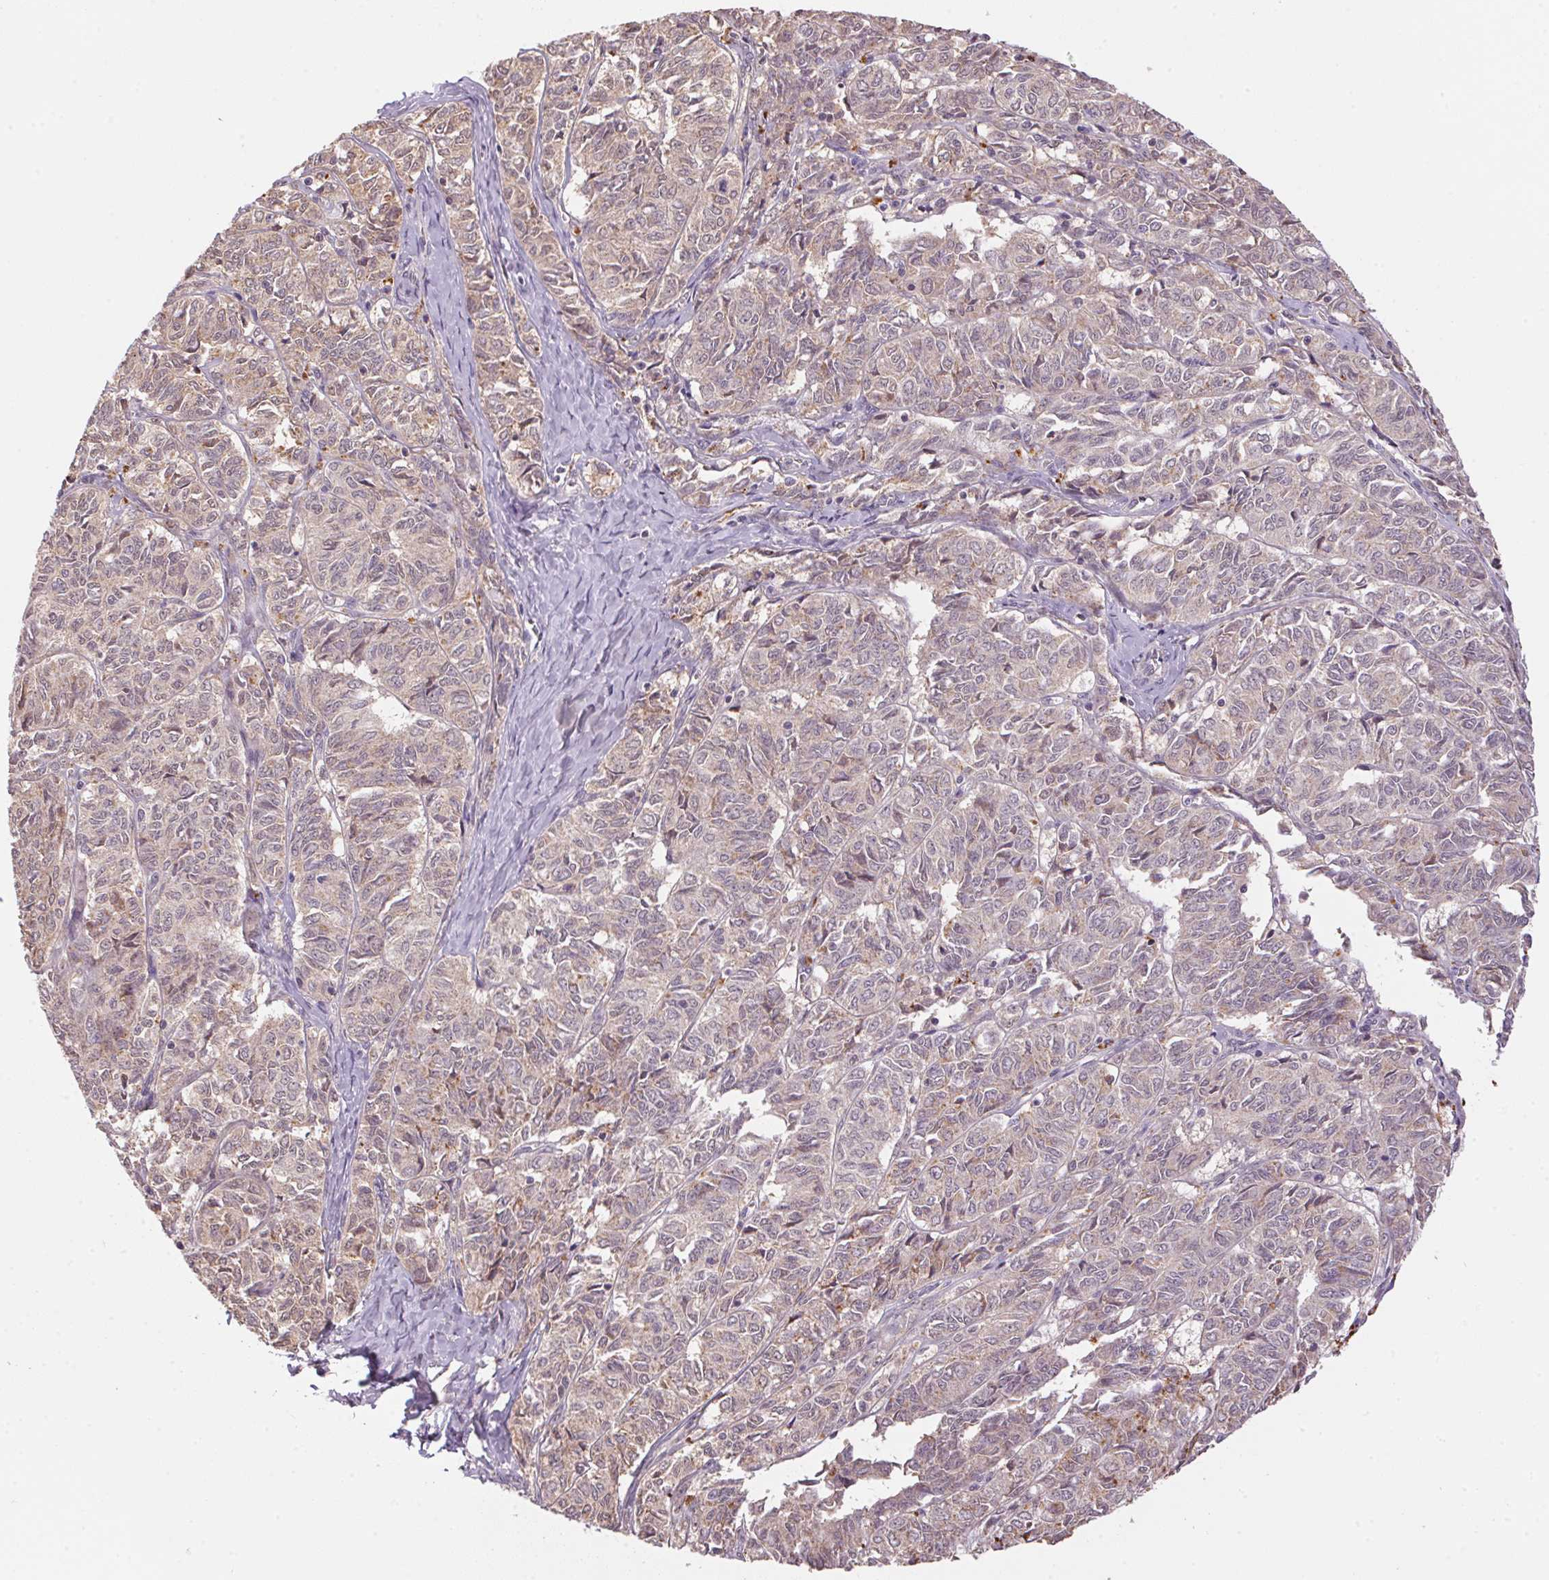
{"staining": {"intensity": "weak", "quantity": "25%-75%", "location": "cytoplasmic/membranous"}, "tissue": "ovarian cancer", "cell_type": "Tumor cells", "image_type": "cancer", "snomed": [{"axis": "morphology", "description": "Carcinoma, endometroid"}, {"axis": "topography", "description": "Ovary"}], "caption": "Immunohistochemical staining of human ovarian cancer (endometroid carcinoma) demonstrates low levels of weak cytoplasmic/membranous protein positivity in about 25%-75% of tumor cells.", "gene": "ADH5", "patient": {"sex": "female", "age": 80}}